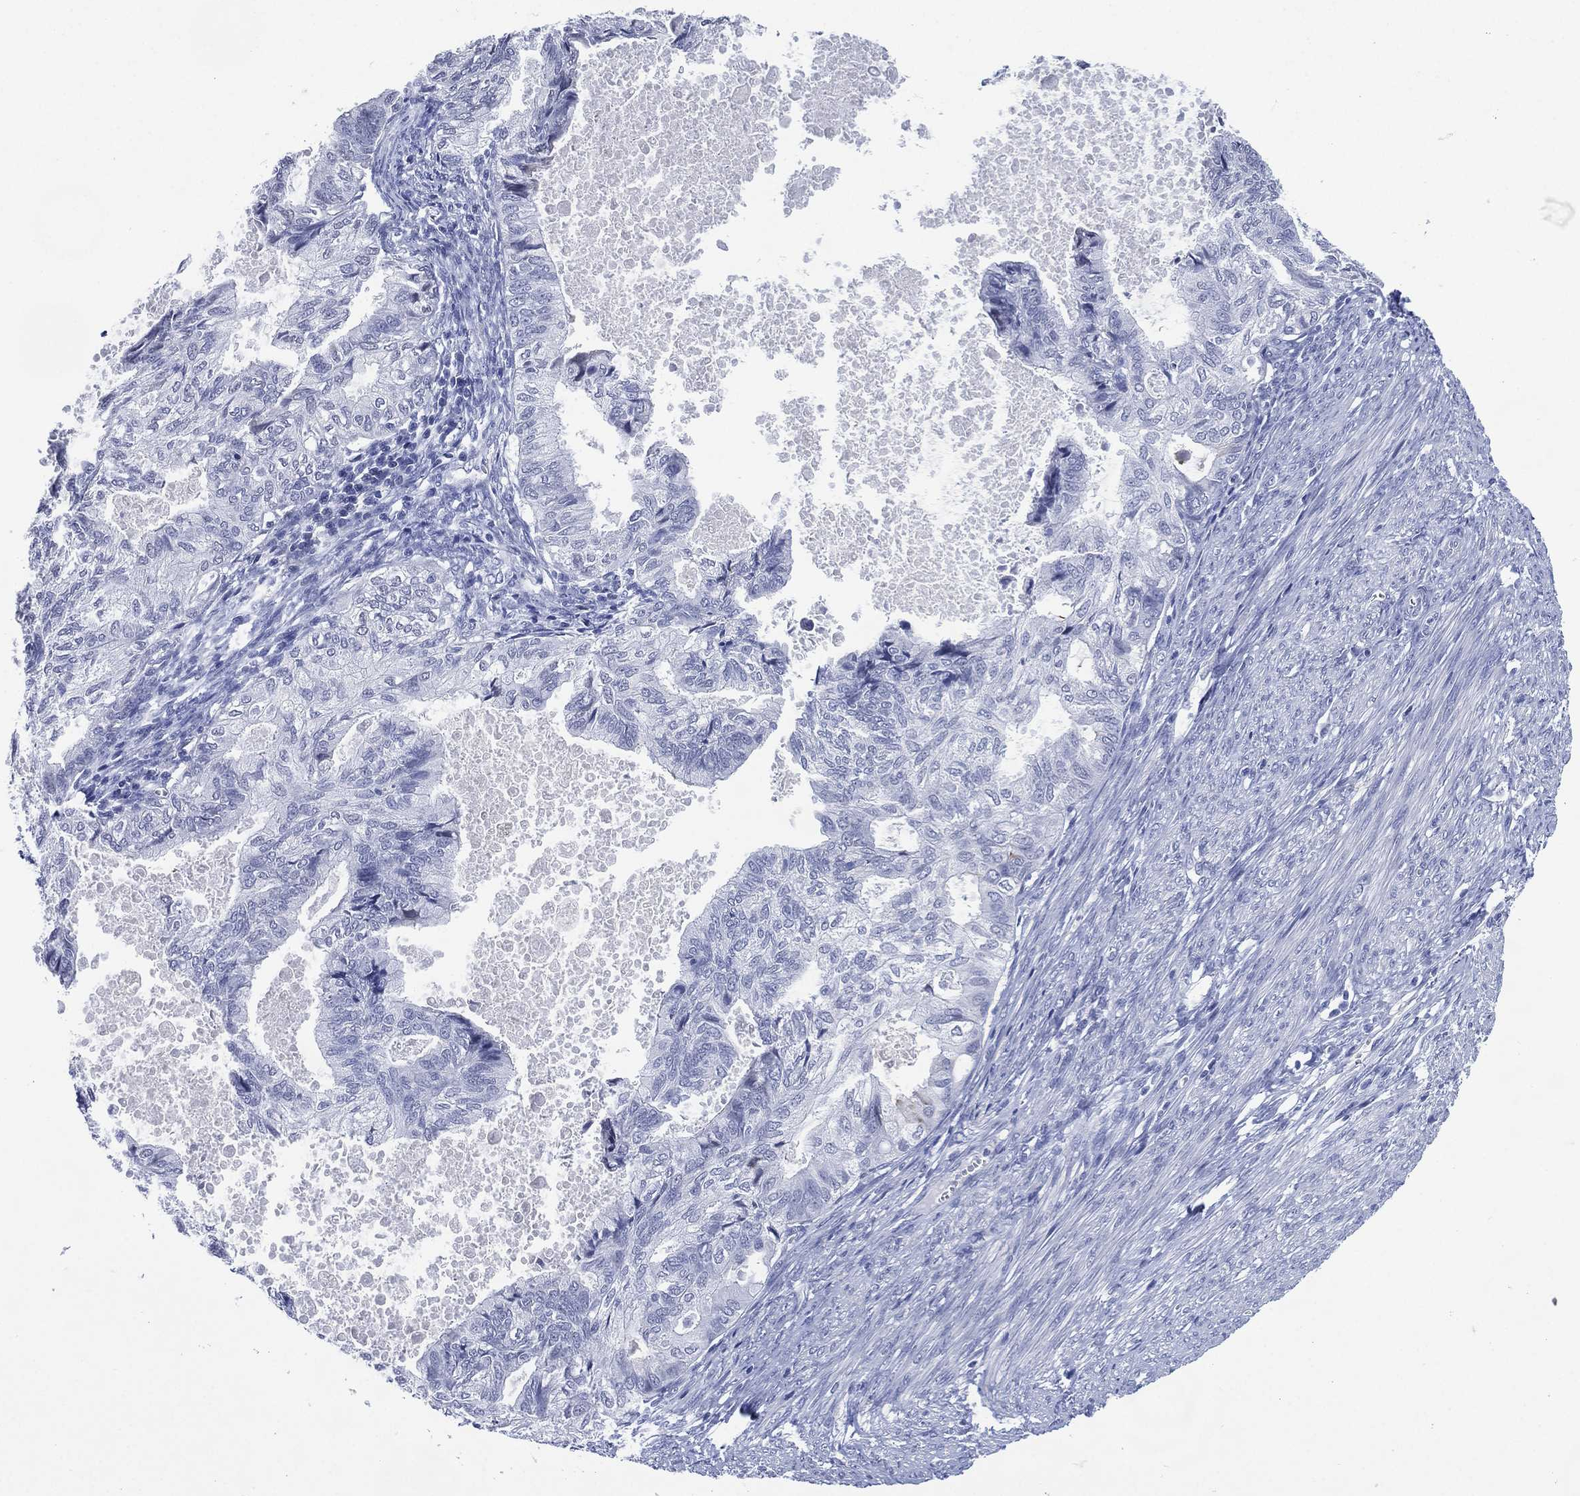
{"staining": {"intensity": "negative", "quantity": "none", "location": "none"}, "tissue": "endometrial cancer", "cell_type": "Tumor cells", "image_type": "cancer", "snomed": [{"axis": "morphology", "description": "Adenocarcinoma, NOS"}, {"axis": "topography", "description": "Endometrium"}], "caption": "High power microscopy micrograph of an immunohistochemistry (IHC) histopathology image of endometrial cancer, revealing no significant expression in tumor cells. (Brightfield microscopy of DAB (3,3'-diaminobenzidine) immunohistochemistry at high magnification).", "gene": "TMEM247", "patient": {"sex": "female", "age": 86}}